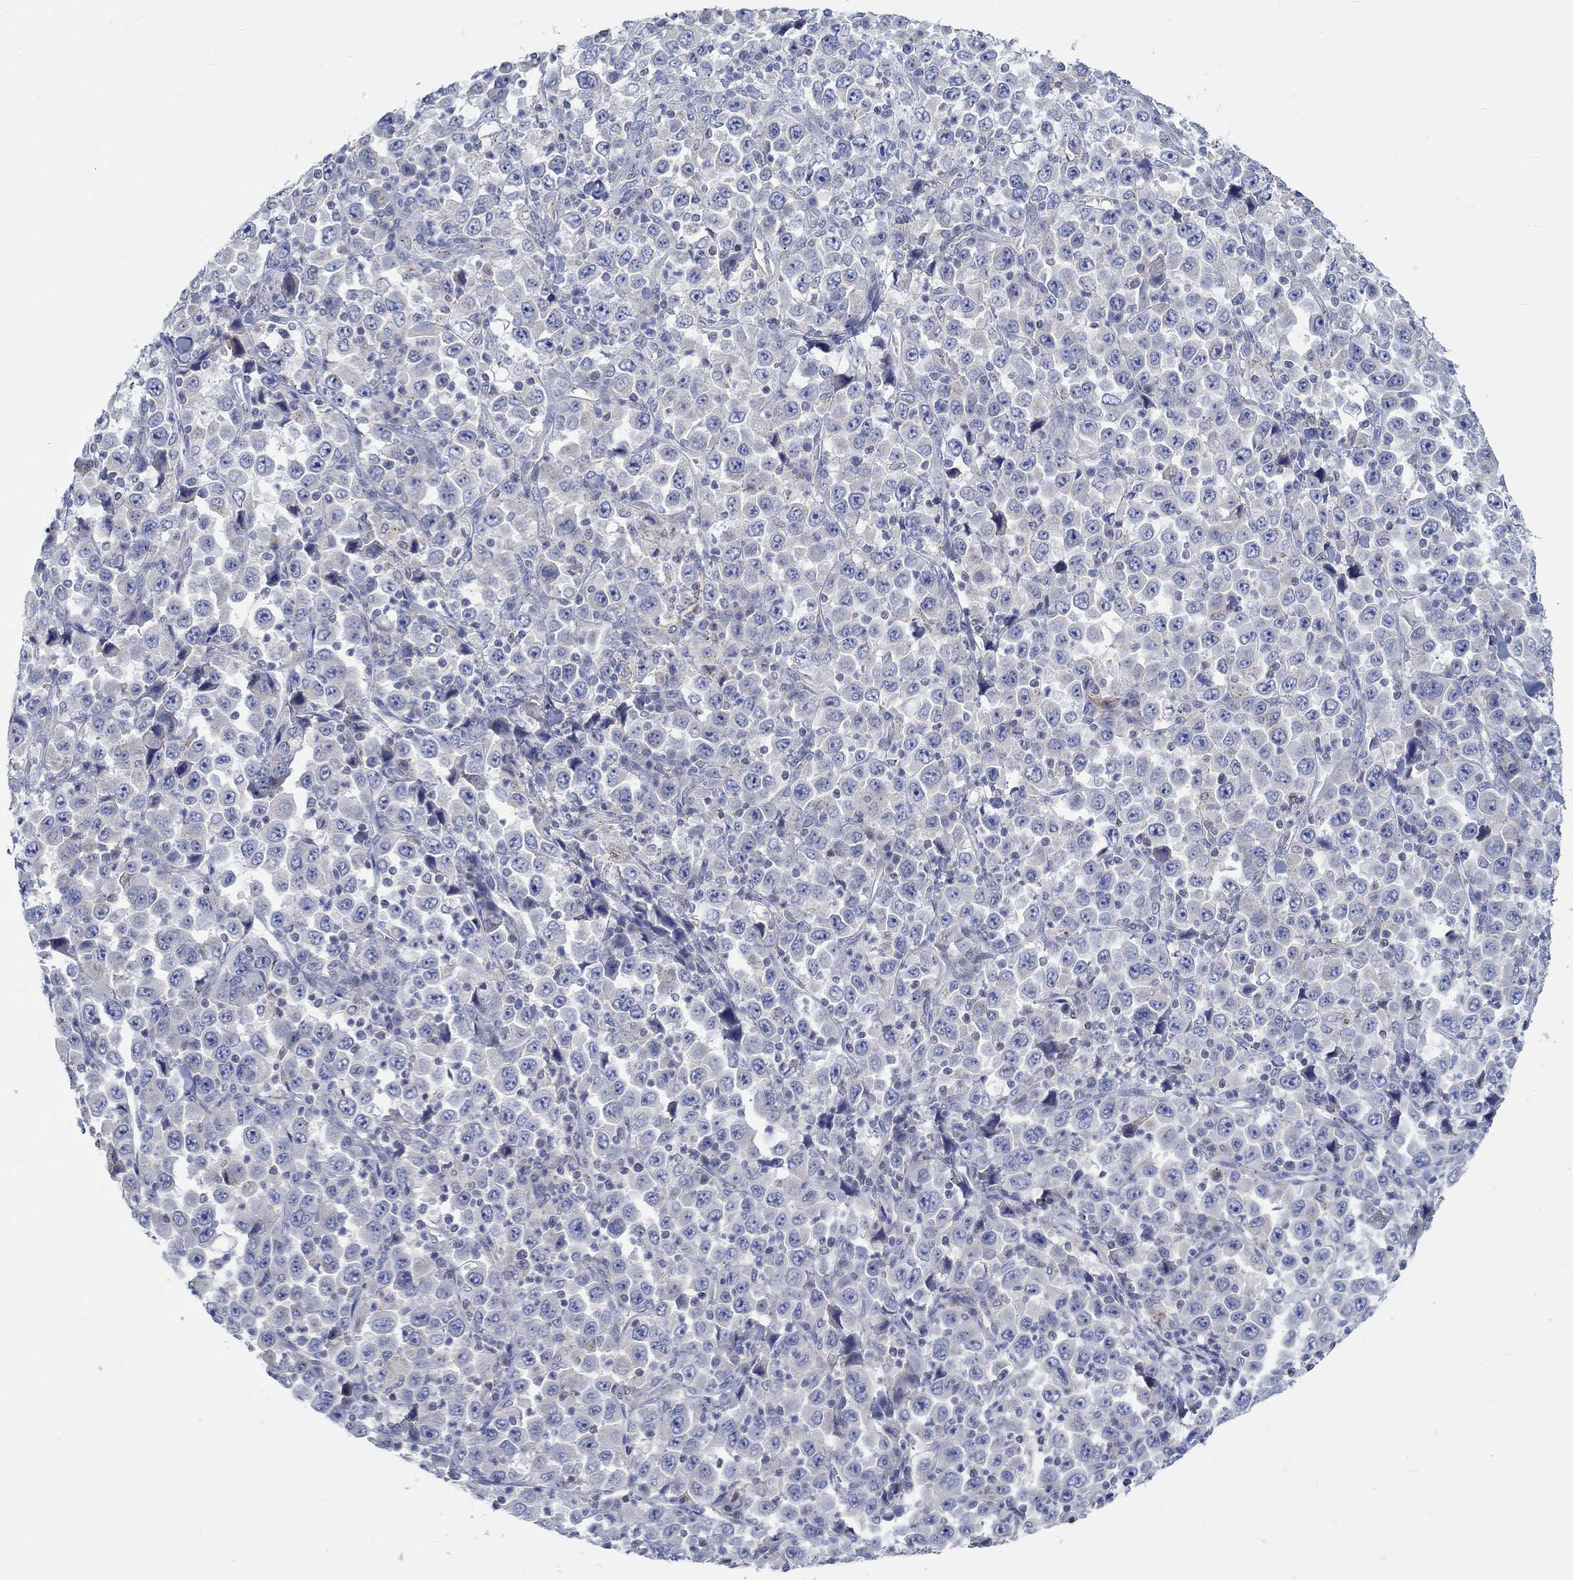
{"staining": {"intensity": "negative", "quantity": "none", "location": "none"}, "tissue": "stomach cancer", "cell_type": "Tumor cells", "image_type": "cancer", "snomed": [{"axis": "morphology", "description": "Normal tissue, NOS"}, {"axis": "morphology", "description": "Adenocarcinoma, NOS"}, {"axis": "topography", "description": "Stomach, upper"}, {"axis": "topography", "description": "Stomach"}], "caption": "There is no significant staining in tumor cells of stomach adenocarcinoma.", "gene": "NAV3", "patient": {"sex": "male", "age": 59}}